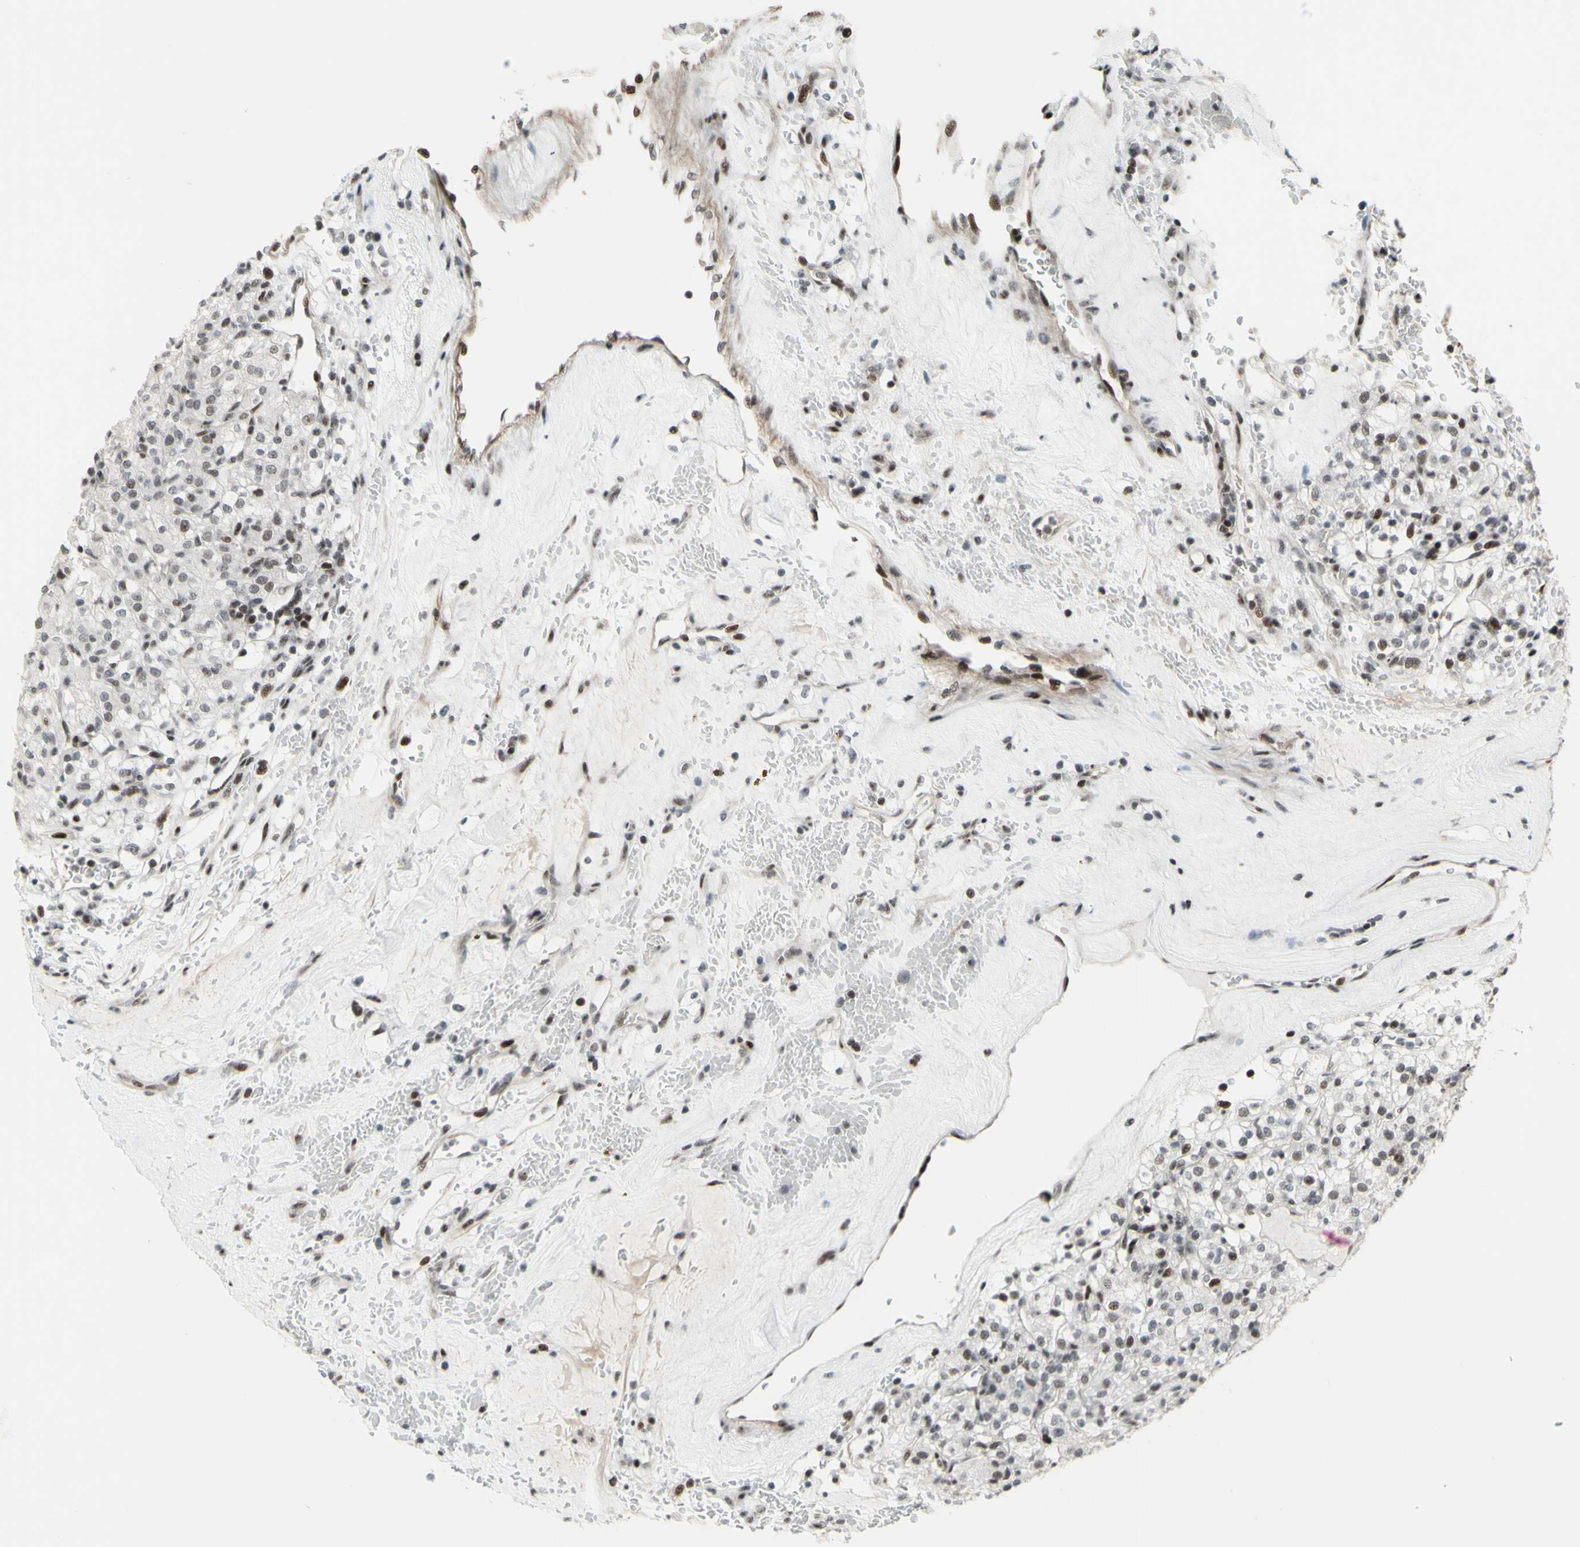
{"staining": {"intensity": "moderate", "quantity": "<25%", "location": "nuclear"}, "tissue": "renal cancer", "cell_type": "Tumor cells", "image_type": "cancer", "snomed": [{"axis": "morphology", "description": "Normal tissue, NOS"}, {"axis": "morphology", "description": "Adenocarcinoma, NOS"}, {"axis": "topography", "description": "Kidney"}], "caption": "A high-resolution histopathology image shows IHC staining of renal cancer, which shows moderate nuclear expression in approximately <25% of tumor cells.", "gene": "SUPT6H", "patient": {"sex": "female", "age": 72}}